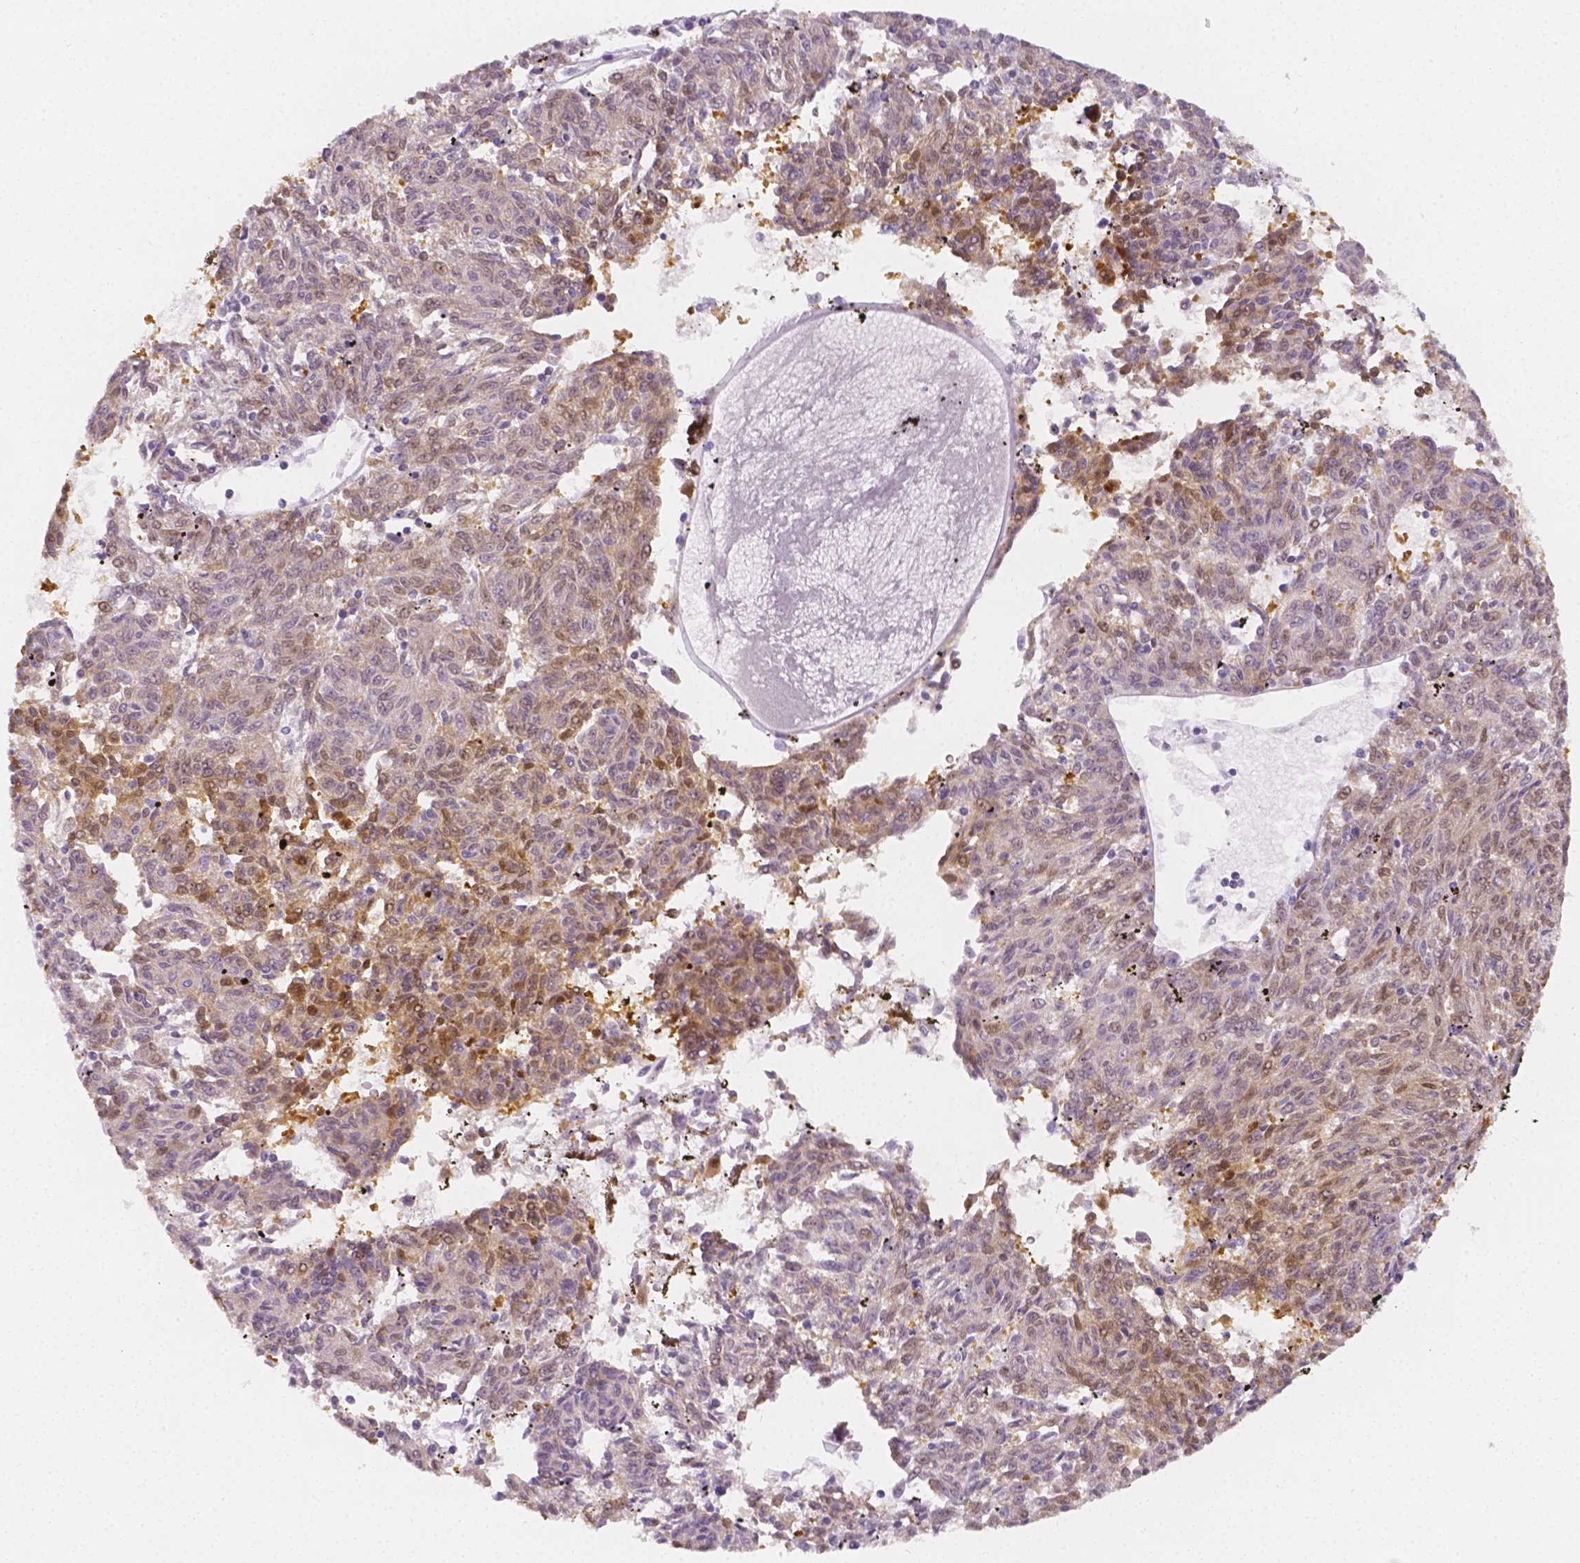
{"staining": {"intensity": "moderate", "quantity": "25%-75%", "location": "cytoplasmic/membranous"}, "tissue": "melanoma", "cell_type": "Tumor cells", "image_type": "cancer", "snomed": [{"axis": "morphology", "description": "Malignant melanoma, NOS"}, {"axis": "topography", "description": "Skin"}], "caption": "This image demonstrates malignant melanoma stained with immunohistochemistry to label a protein in brown. The cytoplasmic/membranous of tumor cells show moderate positivity for the protein. Nuclei are counter-stained blue.", "gene": "SGTB", "patient": {"sex": "female", "age": 72}}